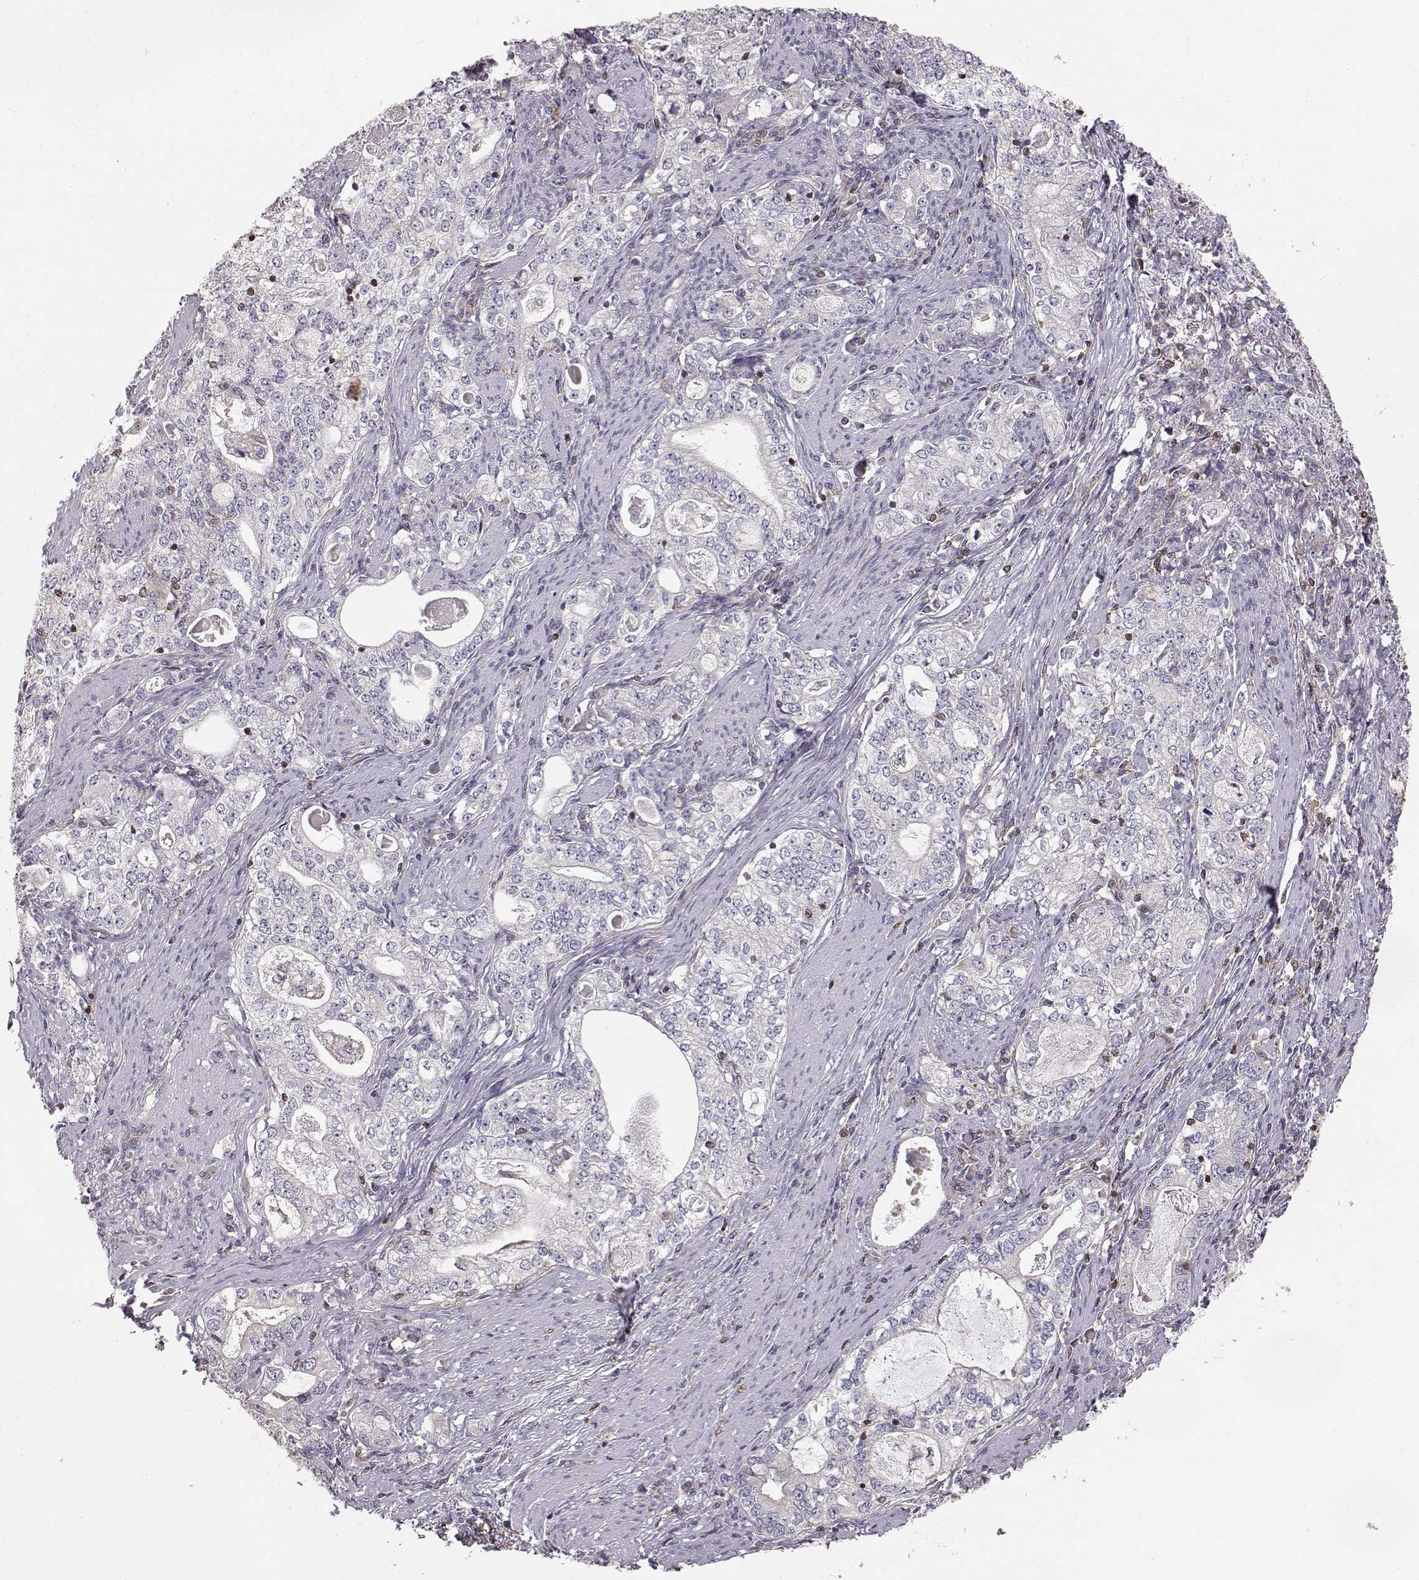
{"staining": {"intensity": "weak", "quantity": "25%-75%", "location": "cytoplasmic/membranous"}, "tissue": "stomach cancer", "cell_type": "Tumor cells", "image_type": "cancer", "snomed": [{"axis": "morphology", "description": "Adenocarcinoma, NOS"}, {"axis": "topography", "description": "Stomach, lower"}], "caption": "Stomach cancer (adenocarcinoma) tissue displays weak cytoplasmic/membranous staining in approximately 25%-75% of tumor cells", "gene": "GRAP2", "patient": {"sex": "female", "age": 72}}